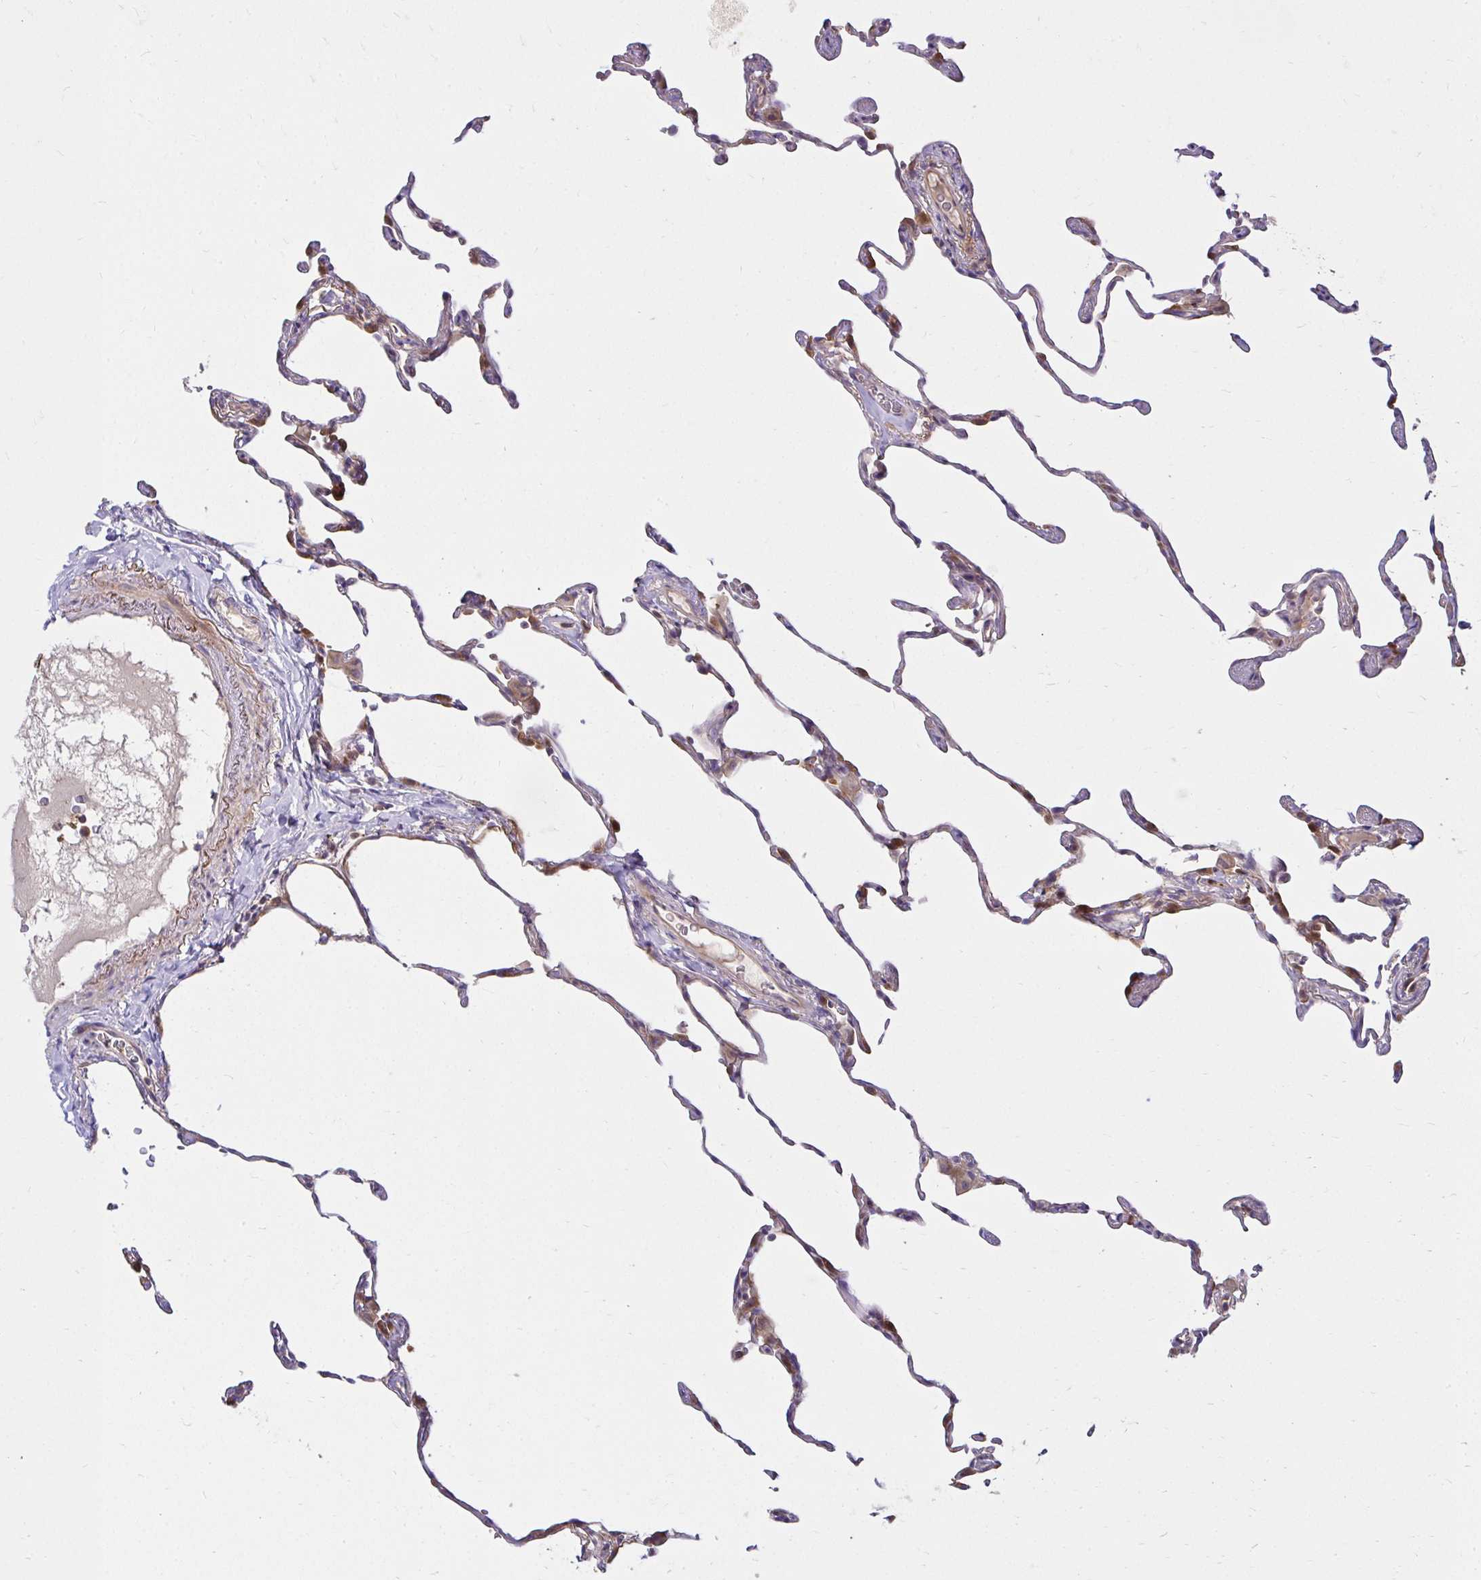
{"staining": {"intensity": "moderate", "quantity": "25%-75%", "location": "cytoplasmic/membranous"}, "tissue": "lung", "cell_type": "Alveolar cells", "image_type": "normal", "snomed": [{"axis": "morphology", "description": "Normal tissue, NOS"}, {"axis": "topography", "description": "Lung"}], "caption": "Unremarkable lung demonstrates moderate cytoplasmic/membranous staining in approximately 25%-75% of alveolar cells, visualized by immunohistochemistry. (IHC, brightfield microscopy, high magnification).", "gene": "ITGA2", "patient": {"sex": "female", "age": 57}}